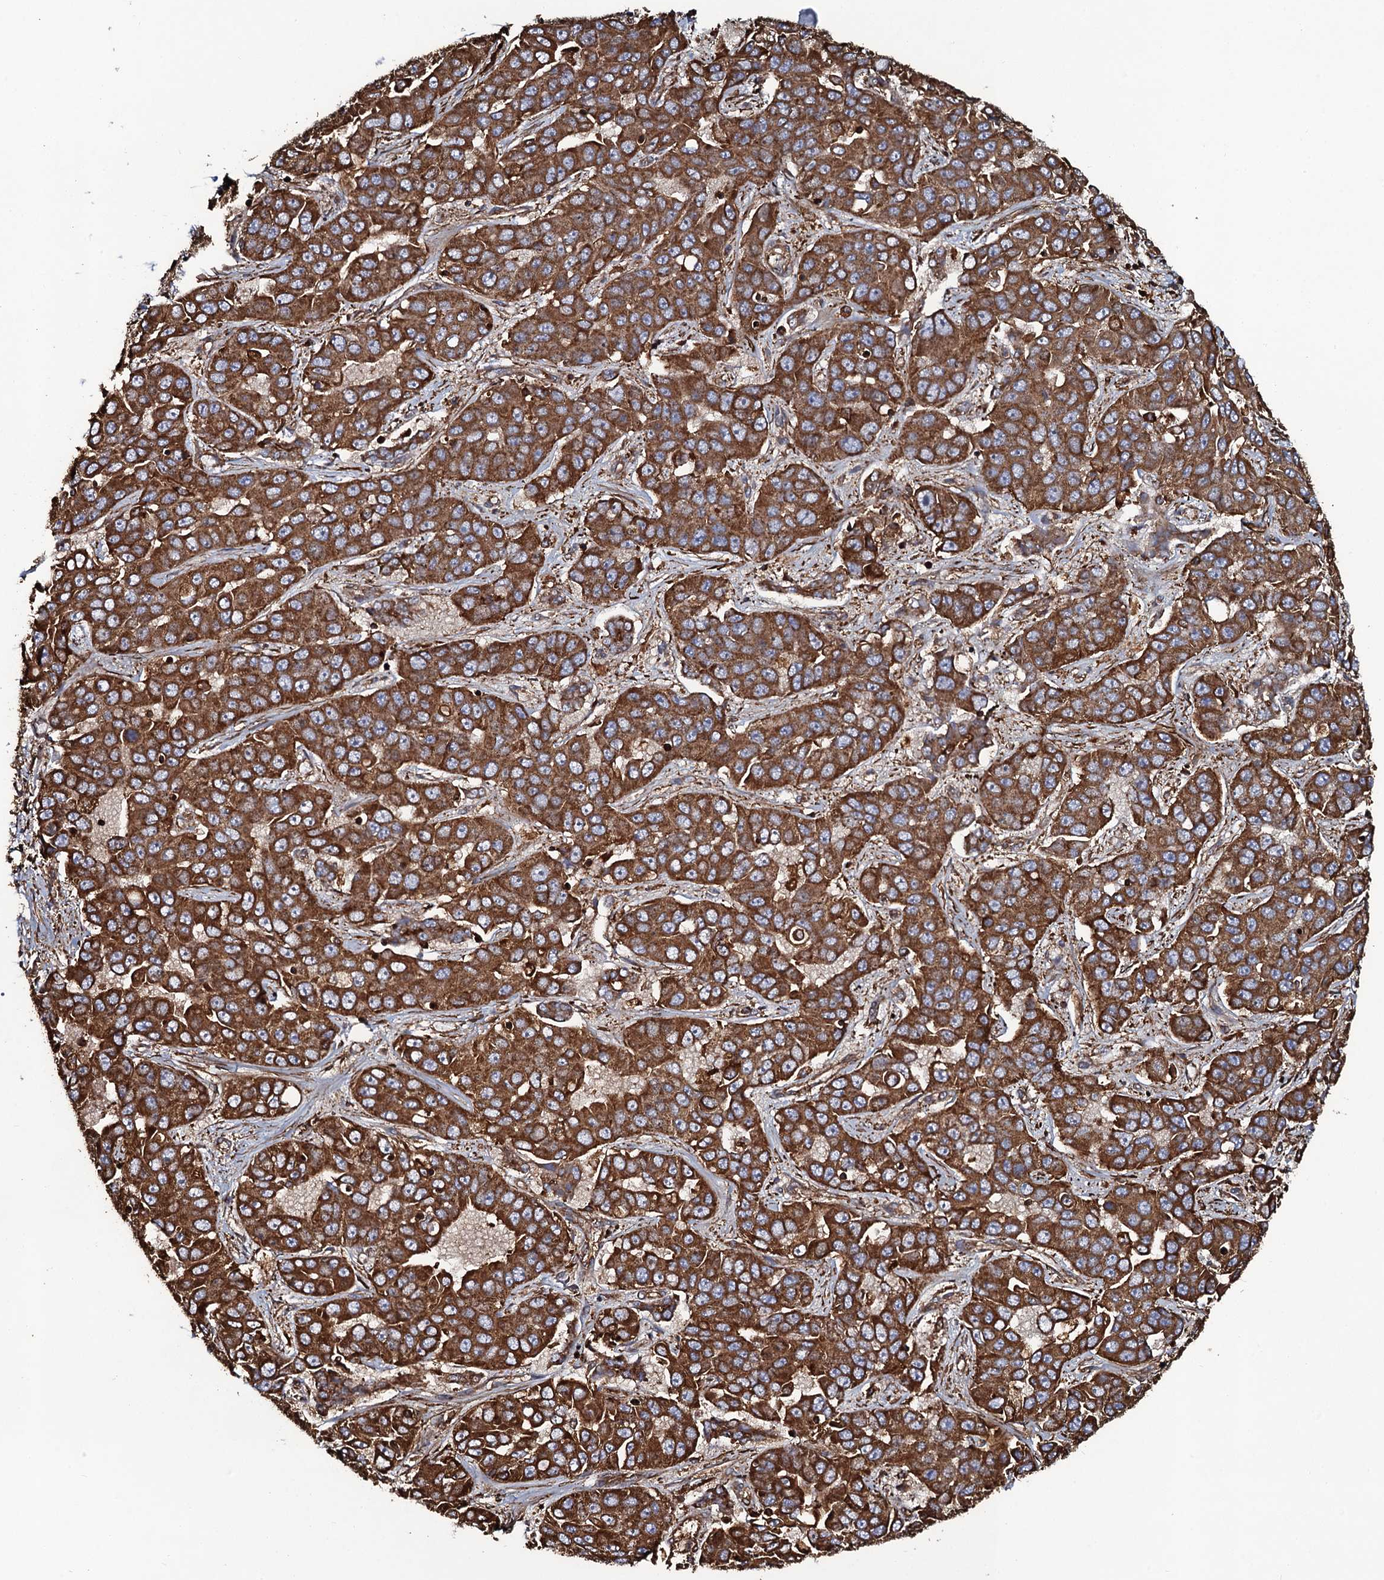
{"staining": {"intensity": "strong", "quantity": ">75%", "location": "cytoplasmic/membranous"}, "tissue": "liver cancer", "cell_type": "Tumor cells", "image_type": "cancer", "snomed": [{"axis": "morphology", "description": "Cholangiocarcinoma"}, {"axis": "topography", "description": "Liver"}], "caption": "Immunohistochemistry (IHC) photomicrograph of liver cancer stained for a protein (brown), which exhibits high levels of strong cytoplasmic/membranous staining in about >75% of tumor cells.", "gene": "VWA8", "patient": {"sex": "female", "age": 52}}